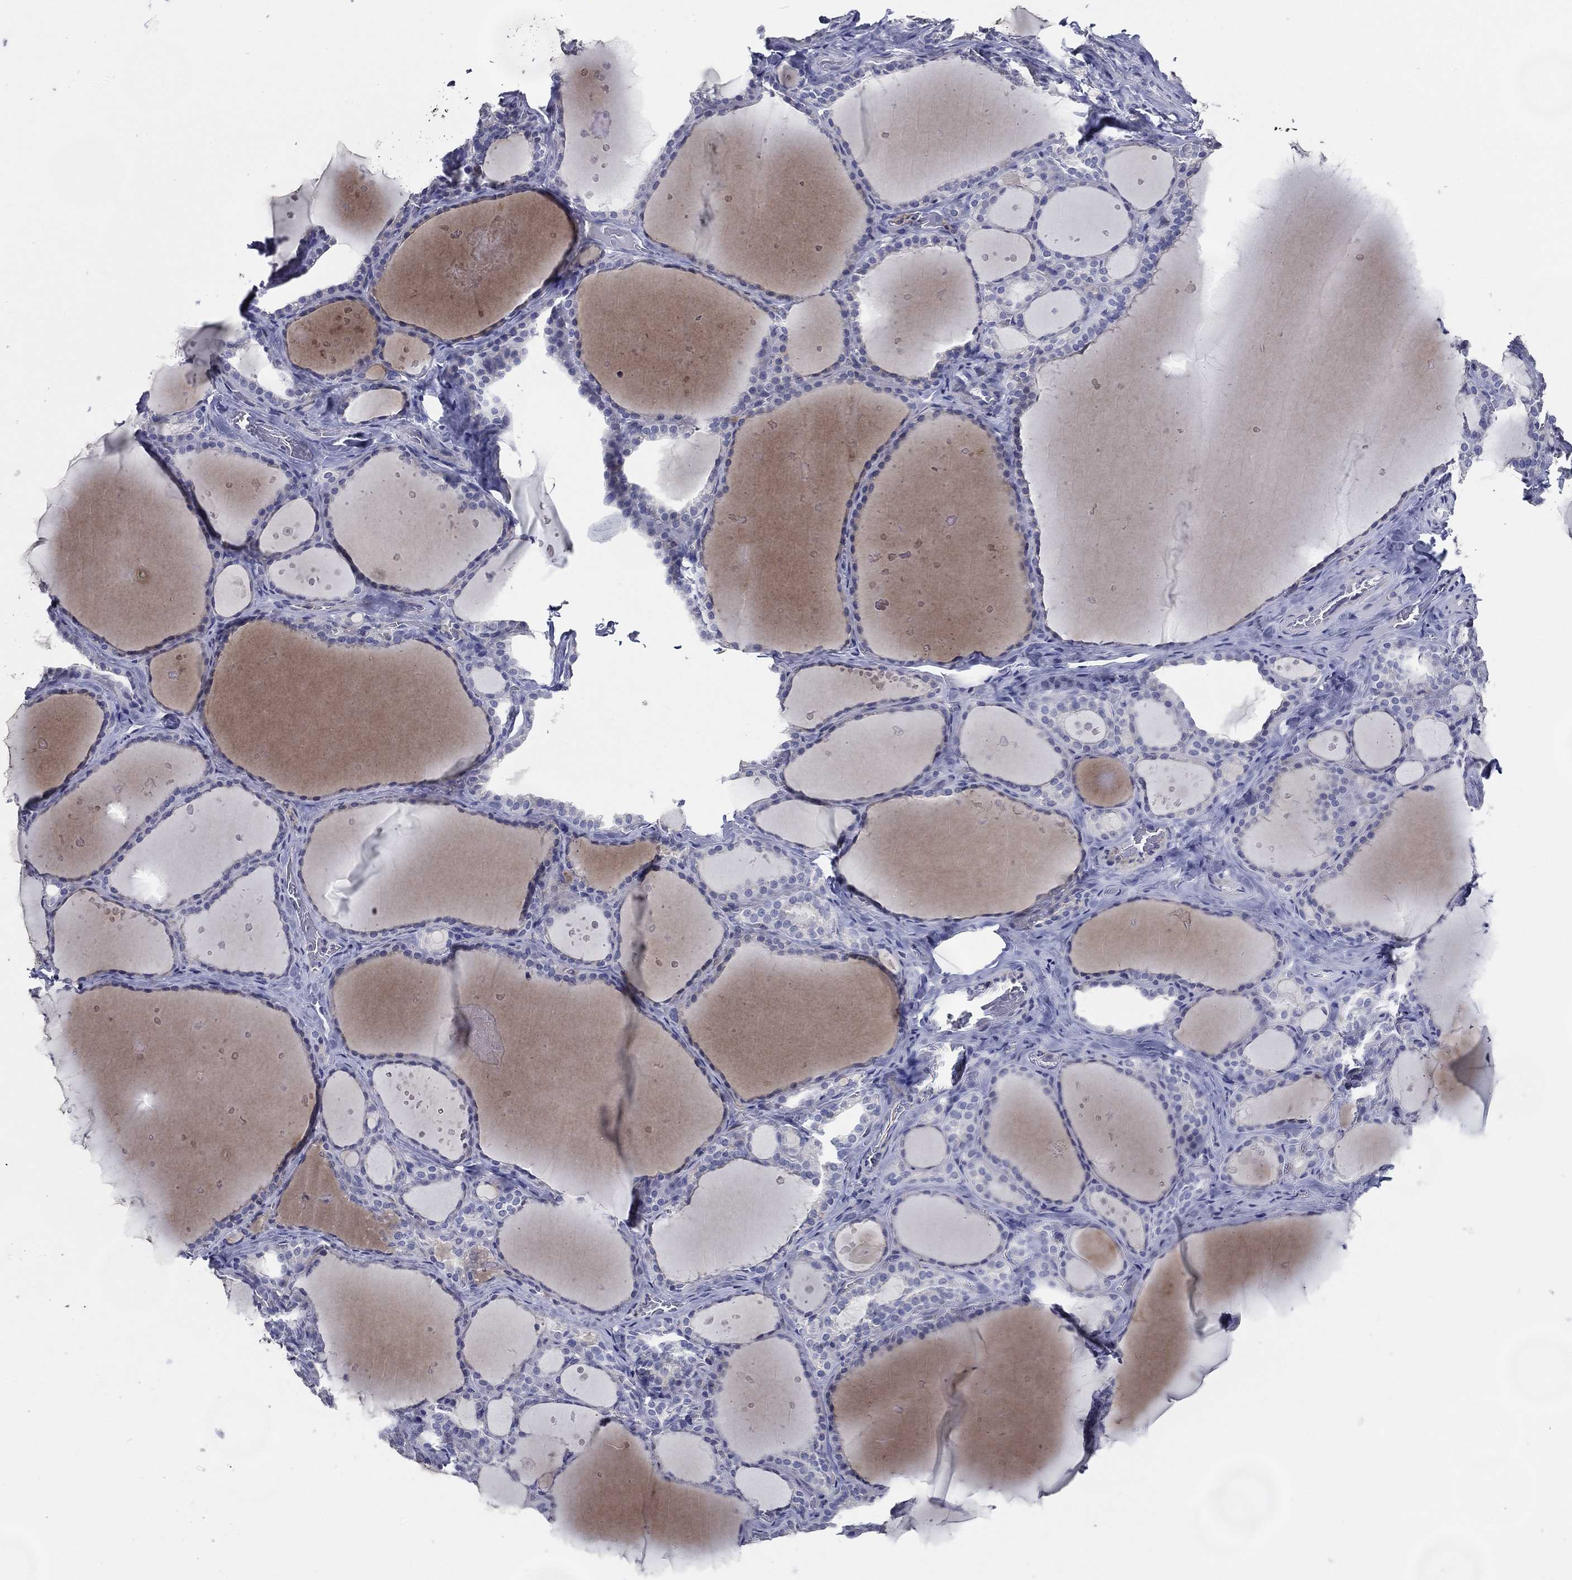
{"staining": {"intensity": "negative", "quantity": "none", "location": "none"}, "tissue": "thyroid gland", "cell_type": "Glandular cells", "image_type": "normal", "snomed": [{"axis": "morphology", "description": "Normal tissue, NOS"}, {"axis": "topography", "description": "Thyroid gland"}], "caption": "Immunohistochemical staining of normal human thyroid gland displays no significant expression in glandular cells. Brightfield microscopy of immunohistochemistry (IHC) stained with DAB (brown) and hematoxylin (blue), captured at high magnification.", "gene": "TFAP2A", "patient": {"sex": "male", "age": 63}}